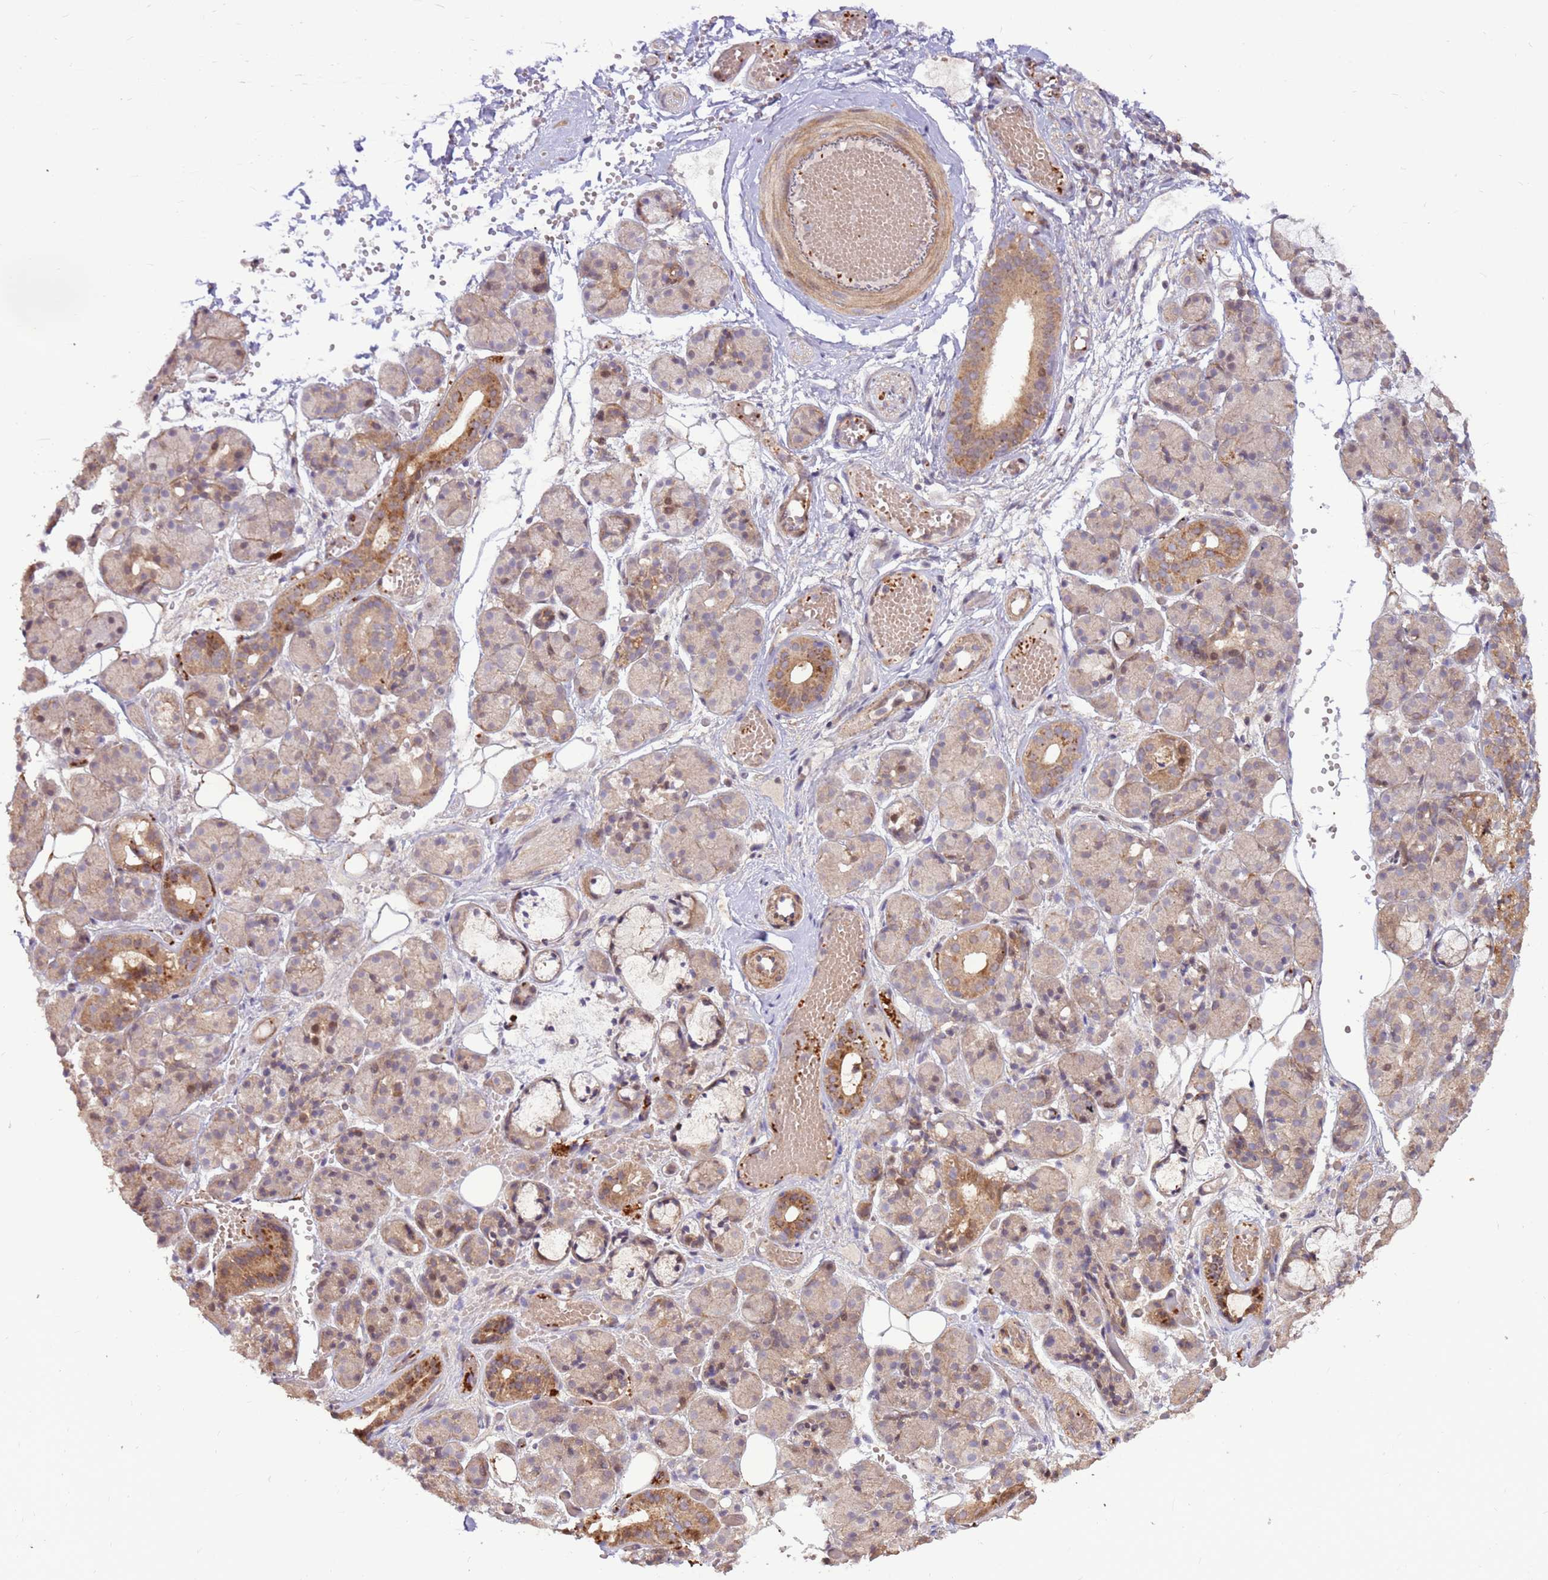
{"staining": {"intensity": "moderate", "quantity": "<25%", "location": "cytoplasmic/membranous,nuclear"}, "tissue": "salivary gland", "cell_type": "Glandular cells", "image_type": "normal", "snomed": [{"axis": "morphology", "description": "Normal tissue, NOS"}, {"axis": "topography", "description": "Salivary gland"}], "caption": "Approximately <25% of glandular cells in unremarkable salivary gland display moderate cytoplasmic/membranous,nuclear protein positivity as visualized by brown immunohistochemical staining.", "gene": "CCDC112", "patient": {"sex": "male", "age": 63}}